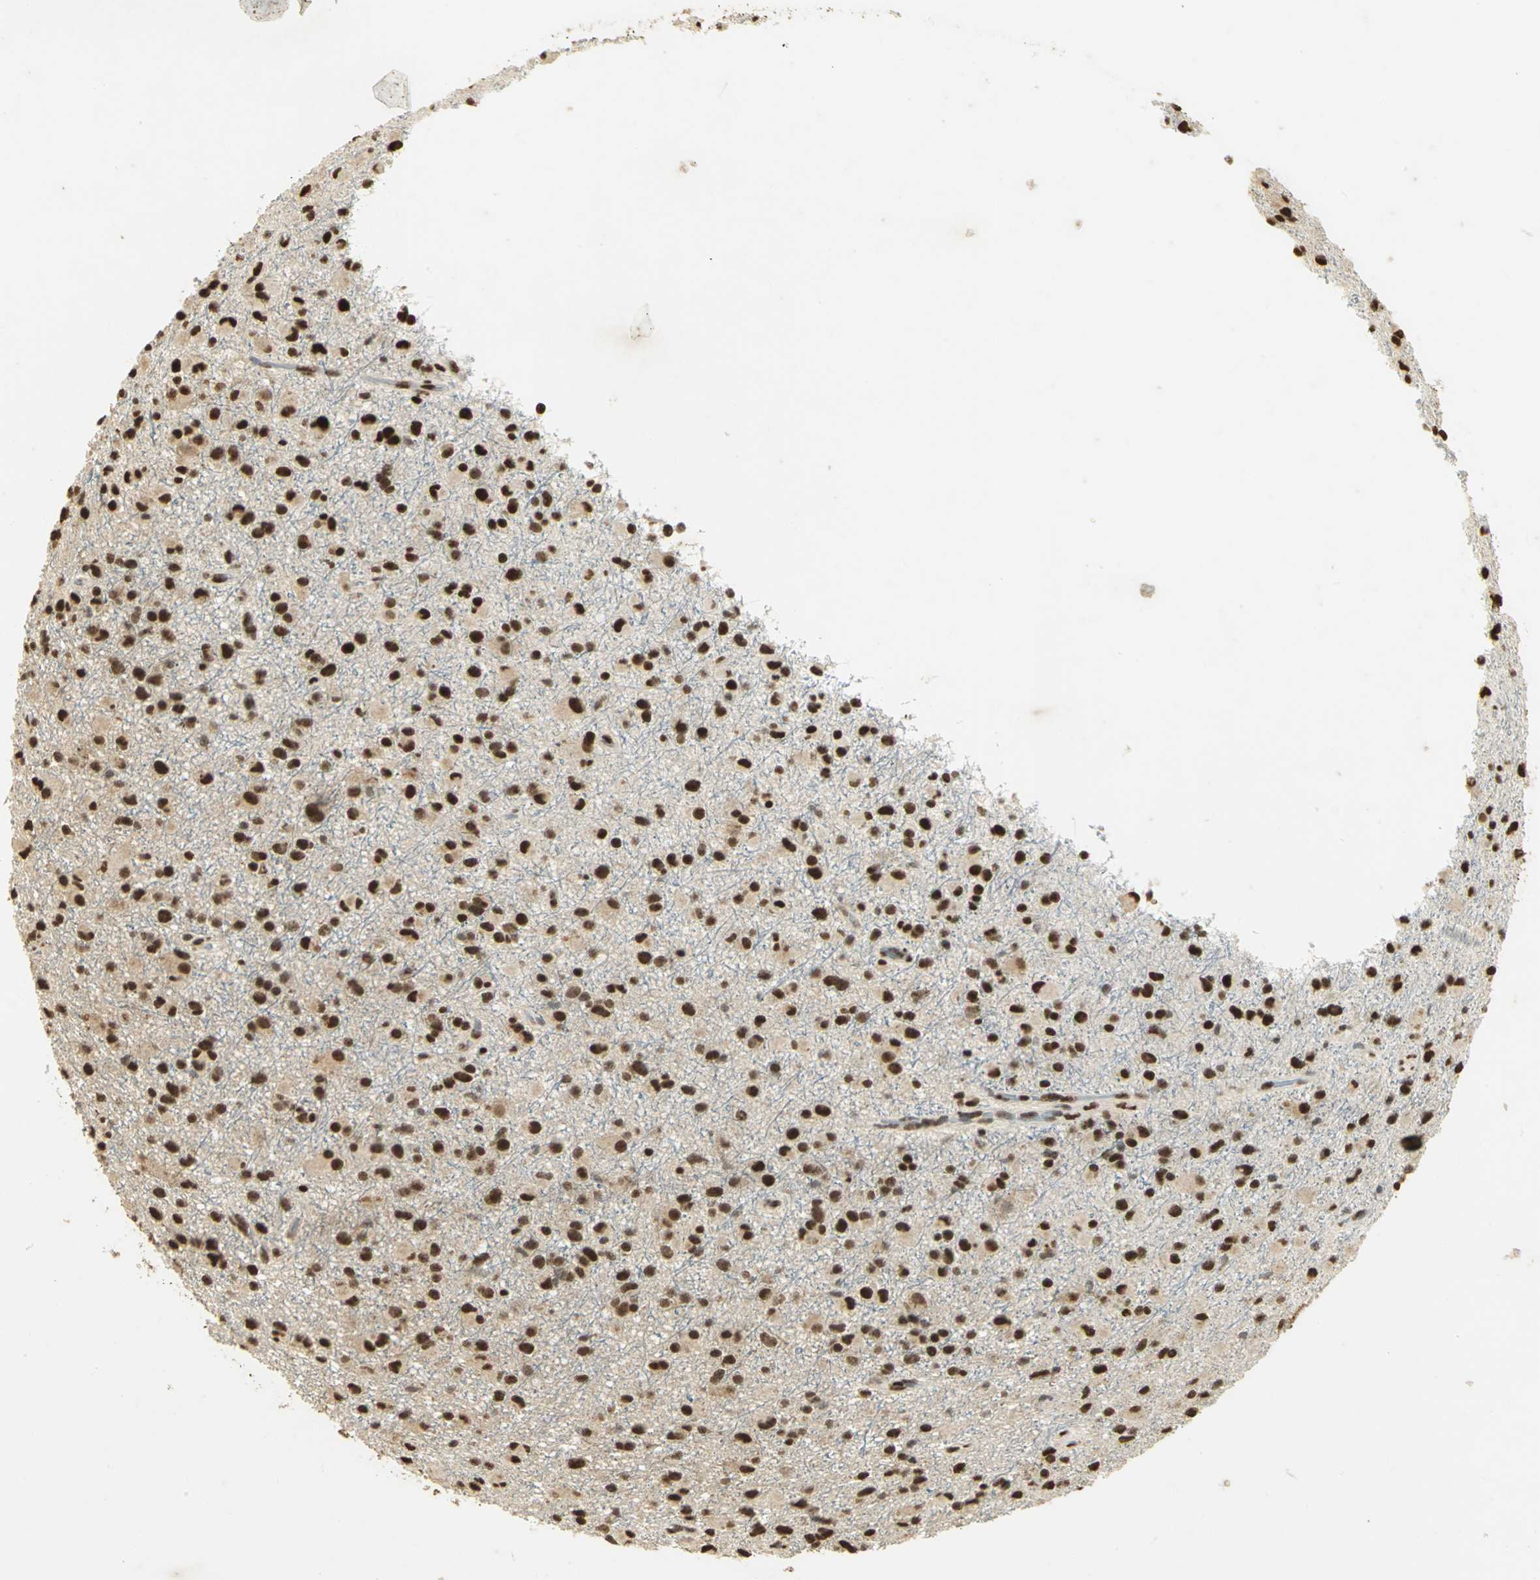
{"staining": {"intensity": "strong", "quantity": ">75%", "location": "cytoplasmic/membranous,nuclear"}, "tissue": "glioma", "cell_type": "Tumor cells", "image_type": "cancer", "snomed": [{"axis": "morphology", "description": "Glioma, malignant, Low grade"}, {"axis": "topography", "description": "Brain"}], "caption": "Protein analysis of glioma tissue reveals strong cytoplasmic/membranous and nuclear staining in approximately >75% of tumor cells.", "gene": "SET", "patient": {"sex": "male", "age": 42}}